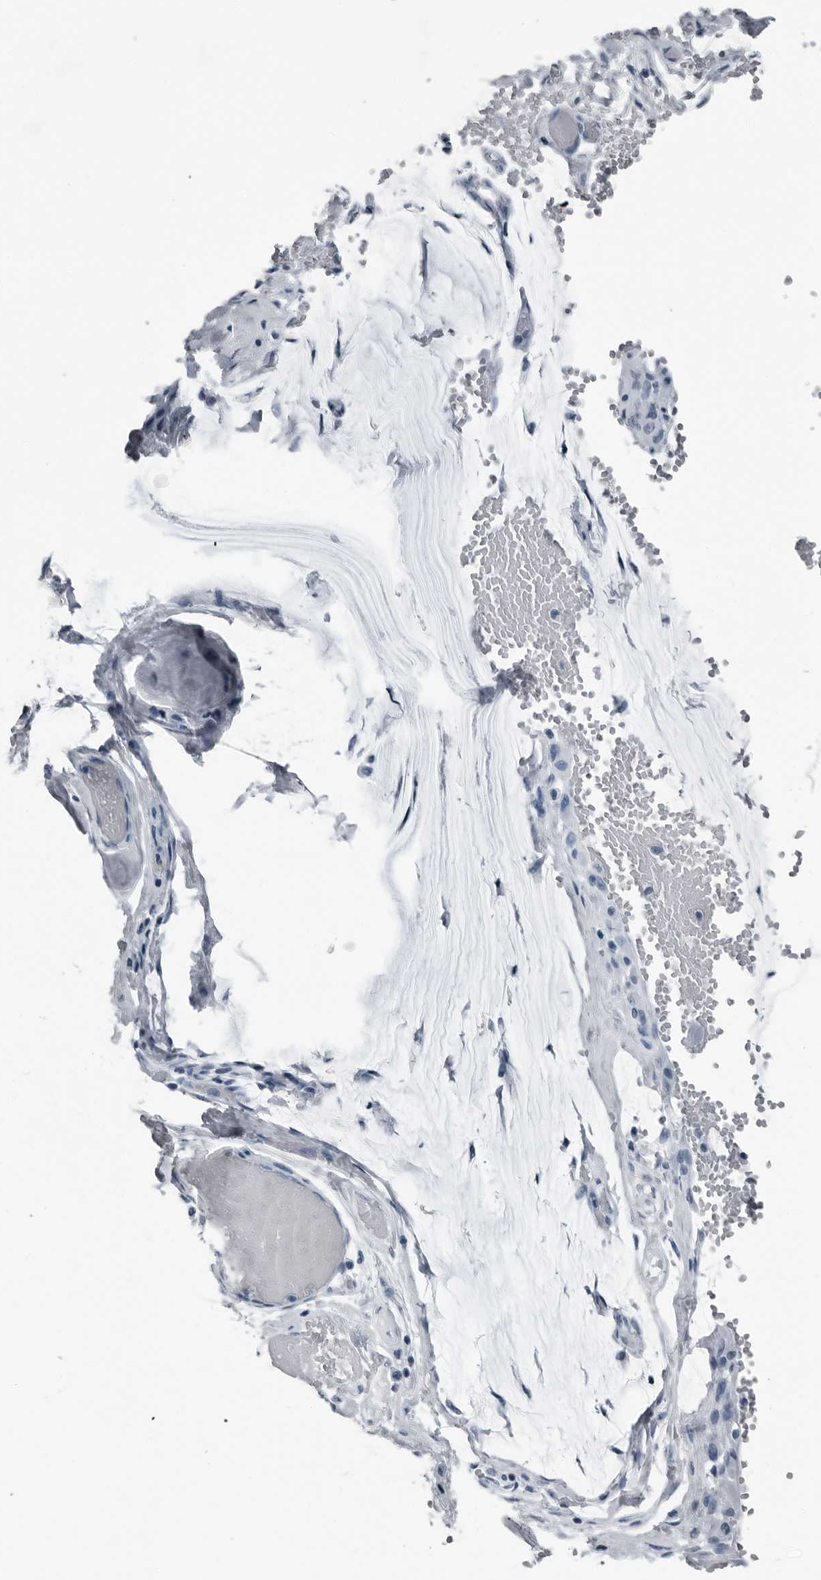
{"staining": {"intensity": "negative", "quantity": "none", "location": "none"}, "tissue": "ovarian cancer", "cell_type": "Tumor cells", "image_type": "cancer", "snomed": [{"axis": "morphology", "description": "Cystadenocarcinoma, mucinous, NOS"}, {"axis": "topography", "description": "Ovary"}], "caption": "Immunohistochemical staining of human ovarian mucinous cystadenocarcinoma shows no significant positivity in tumor cells.", "gene": "PRSS1", "patient": {"sex": "female", "age": 39}}